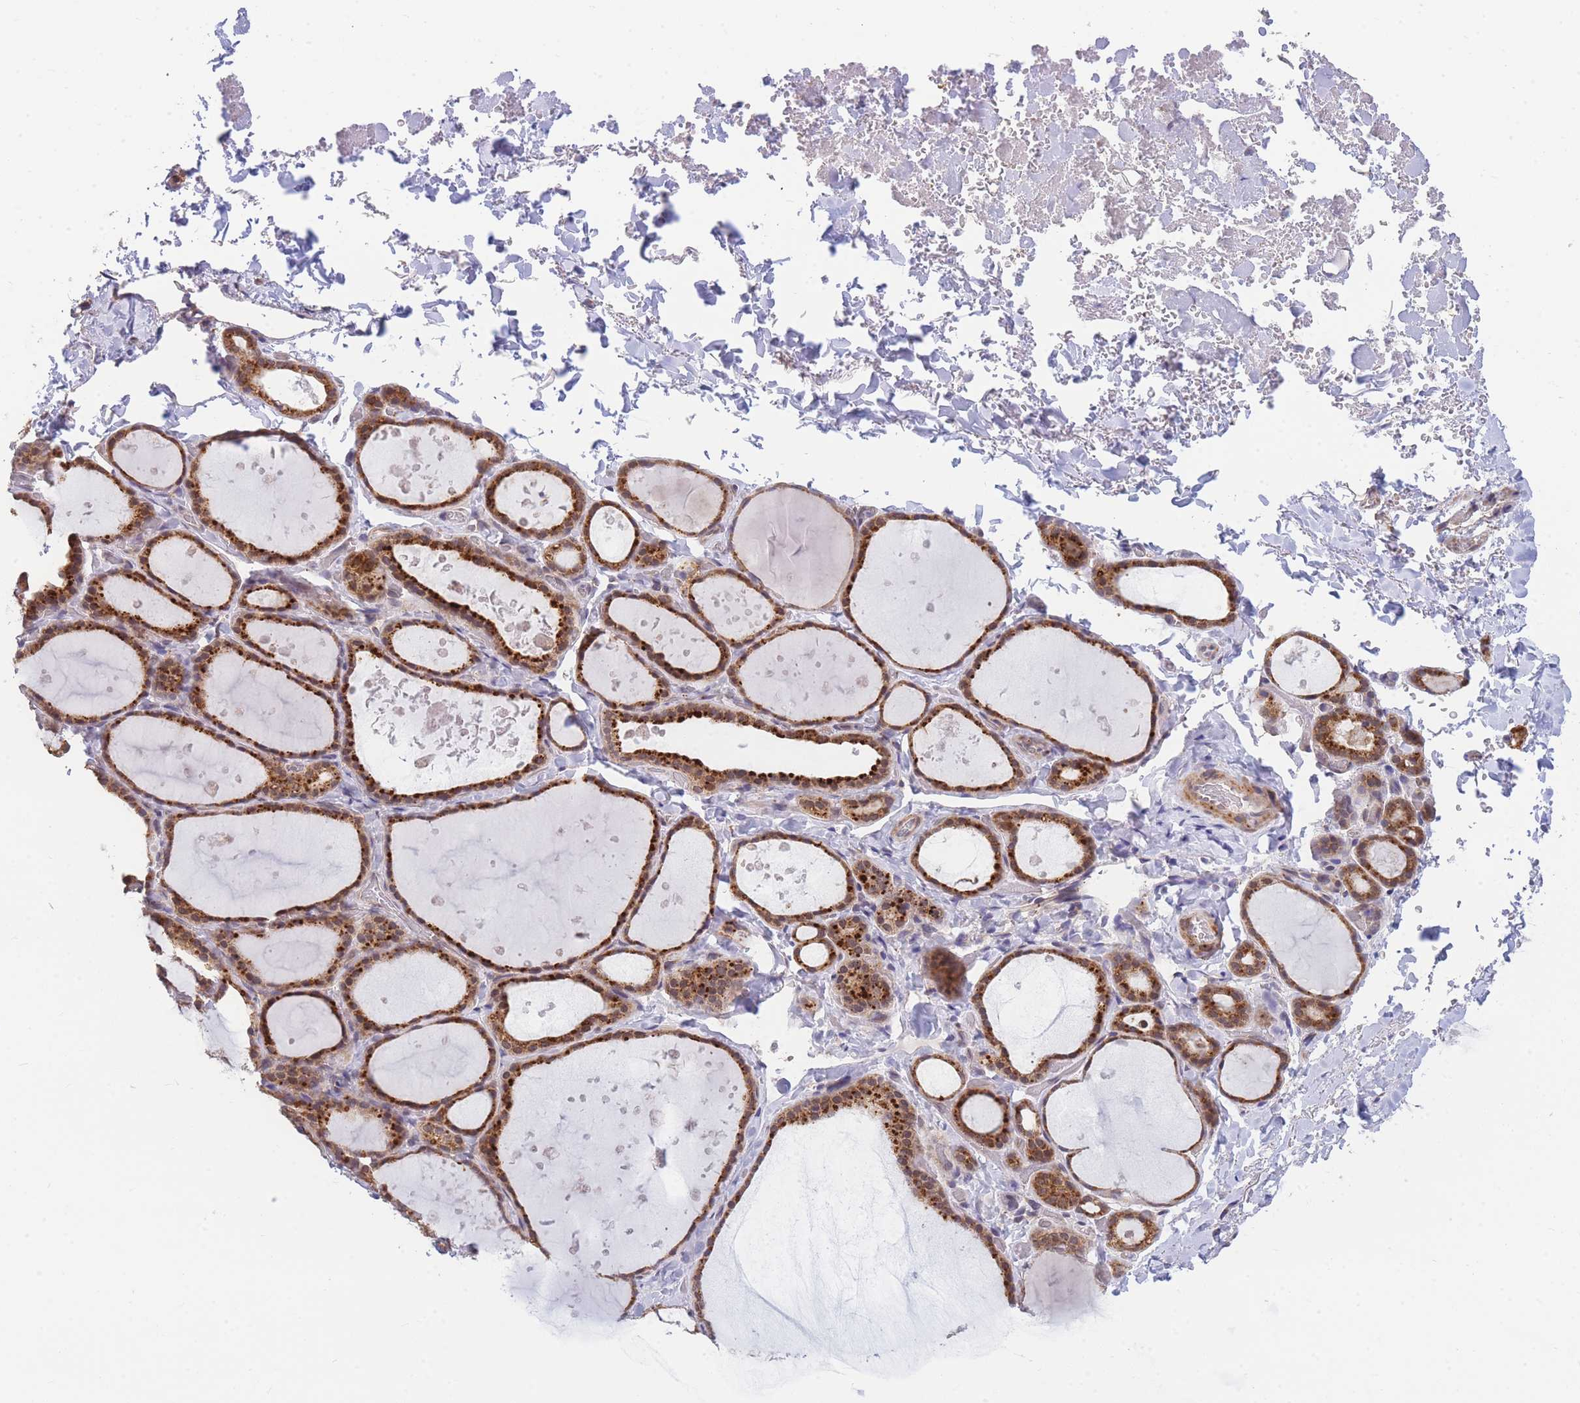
{"staining": {"intensity": "moderate", "quantity": ">75%", "location": "cytoplasmic/membranous"}, "tissue": "thyroid gland", "cell_type": "Glandular cells", "image_type": "normal", "snomed": [{"axis": "morphology", "description": "Normal tissue, NOS"}, {"axis": "topography", "description": "Thyroid gland"}], "caption": "Human thyroid gland stained with a brown dye exhibits moderate cytoplasmic/membranous positive expression in approximately >75% of glandular cells.", "gene": "ENSG00000276345", "patient": {"sex": "female", "age": 44}}